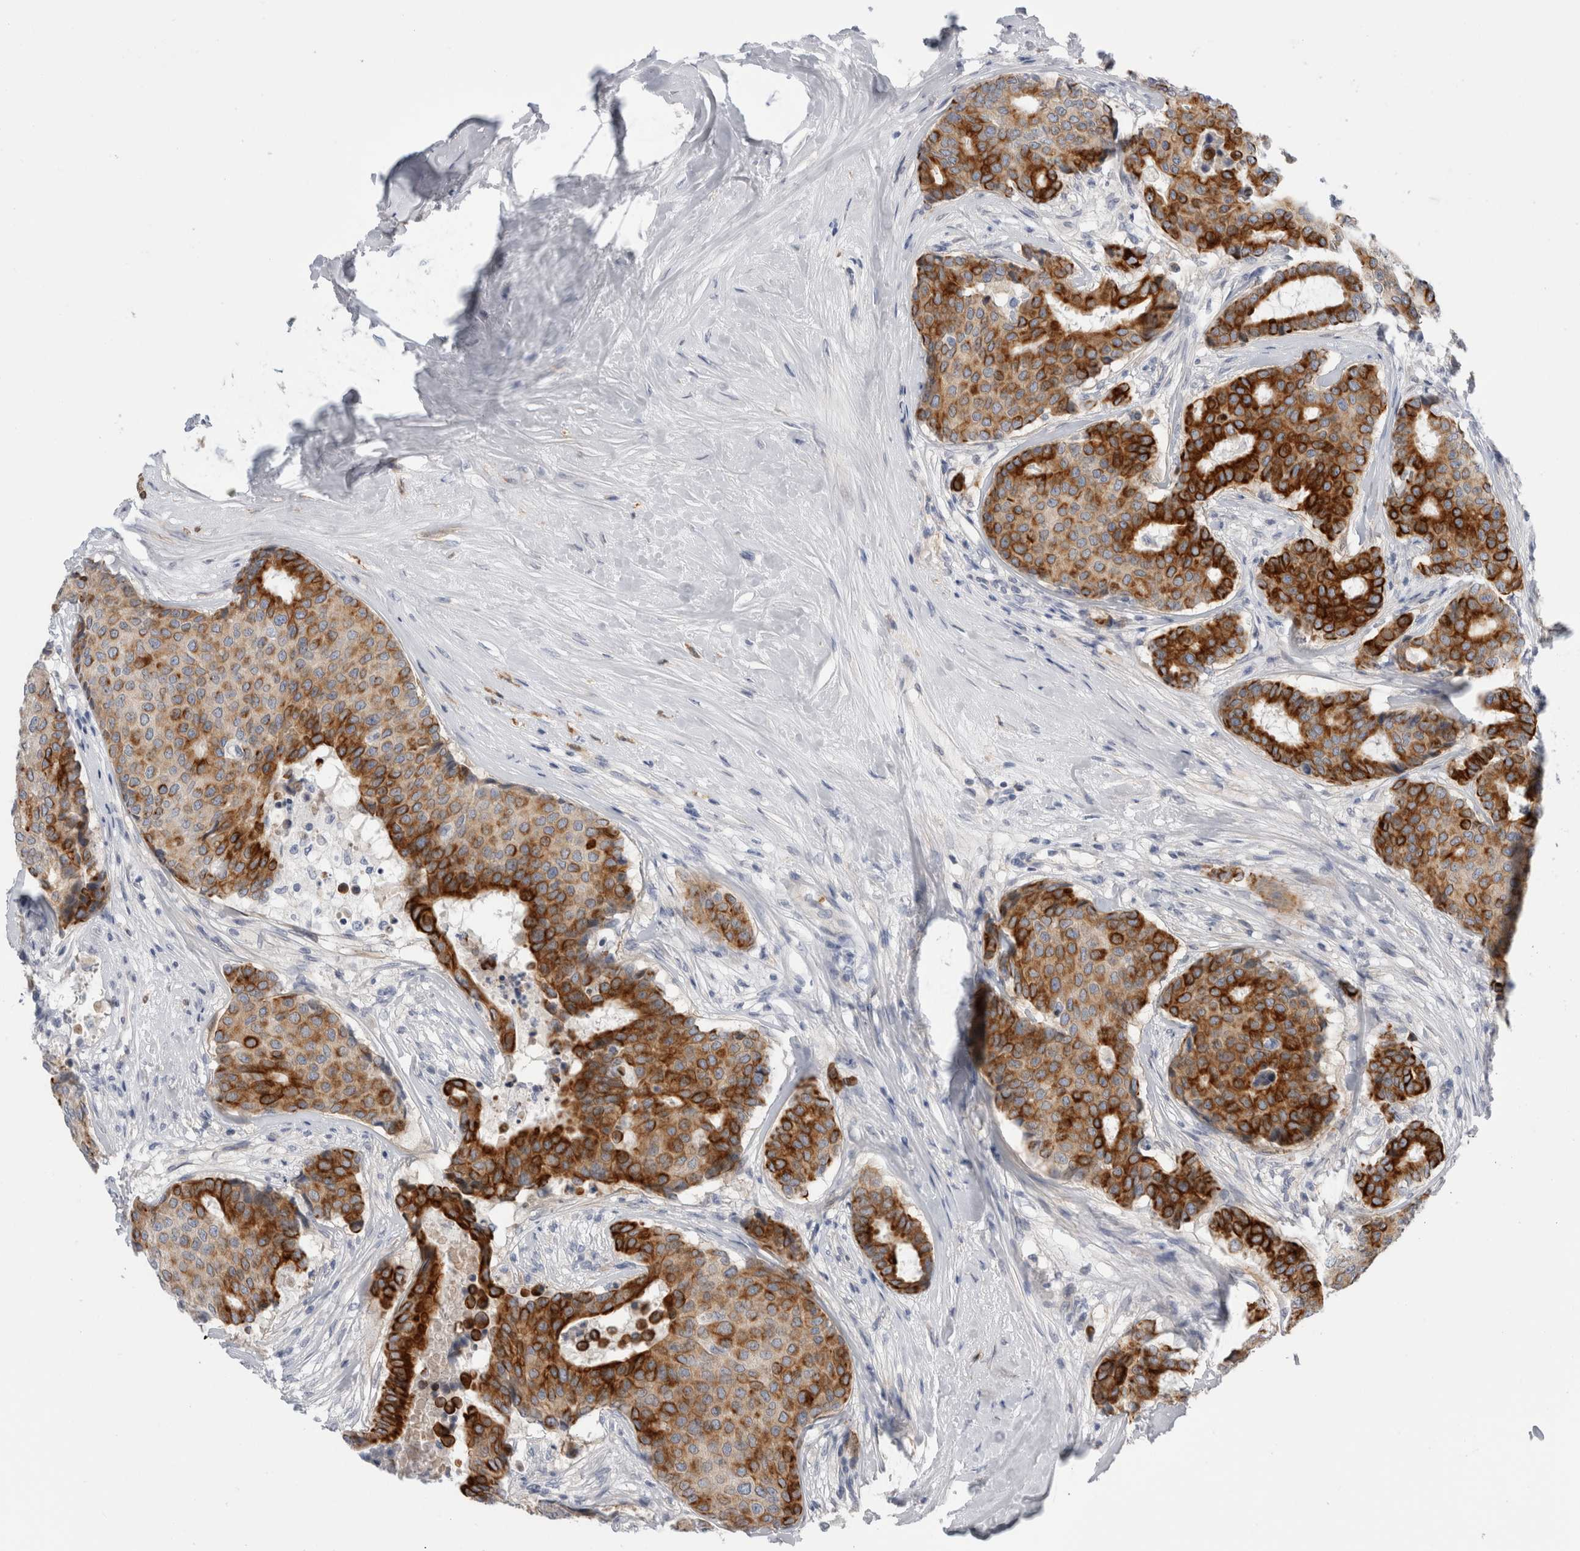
{"staining": {"intensity": "strong", "quantity": ">75%", "location": "cytoplasmic/membranous"}, "tissue": "breast cancer", "cell_type": "Tumor cells", "image_type": "cancer", "snomed": [{"axis": "morphology", "description": "Duct carcinoma"}, {"axis": "topography", "description": "Breast"}], "caption": "About >75% of tumor cells in human breast cancer exhibit strong cytoplasmic/membranous protein staining as visualized by brown immunohistochemical staining.", "gene": "SLC20A2", "patient": {"sex": "female", "age": 75}}